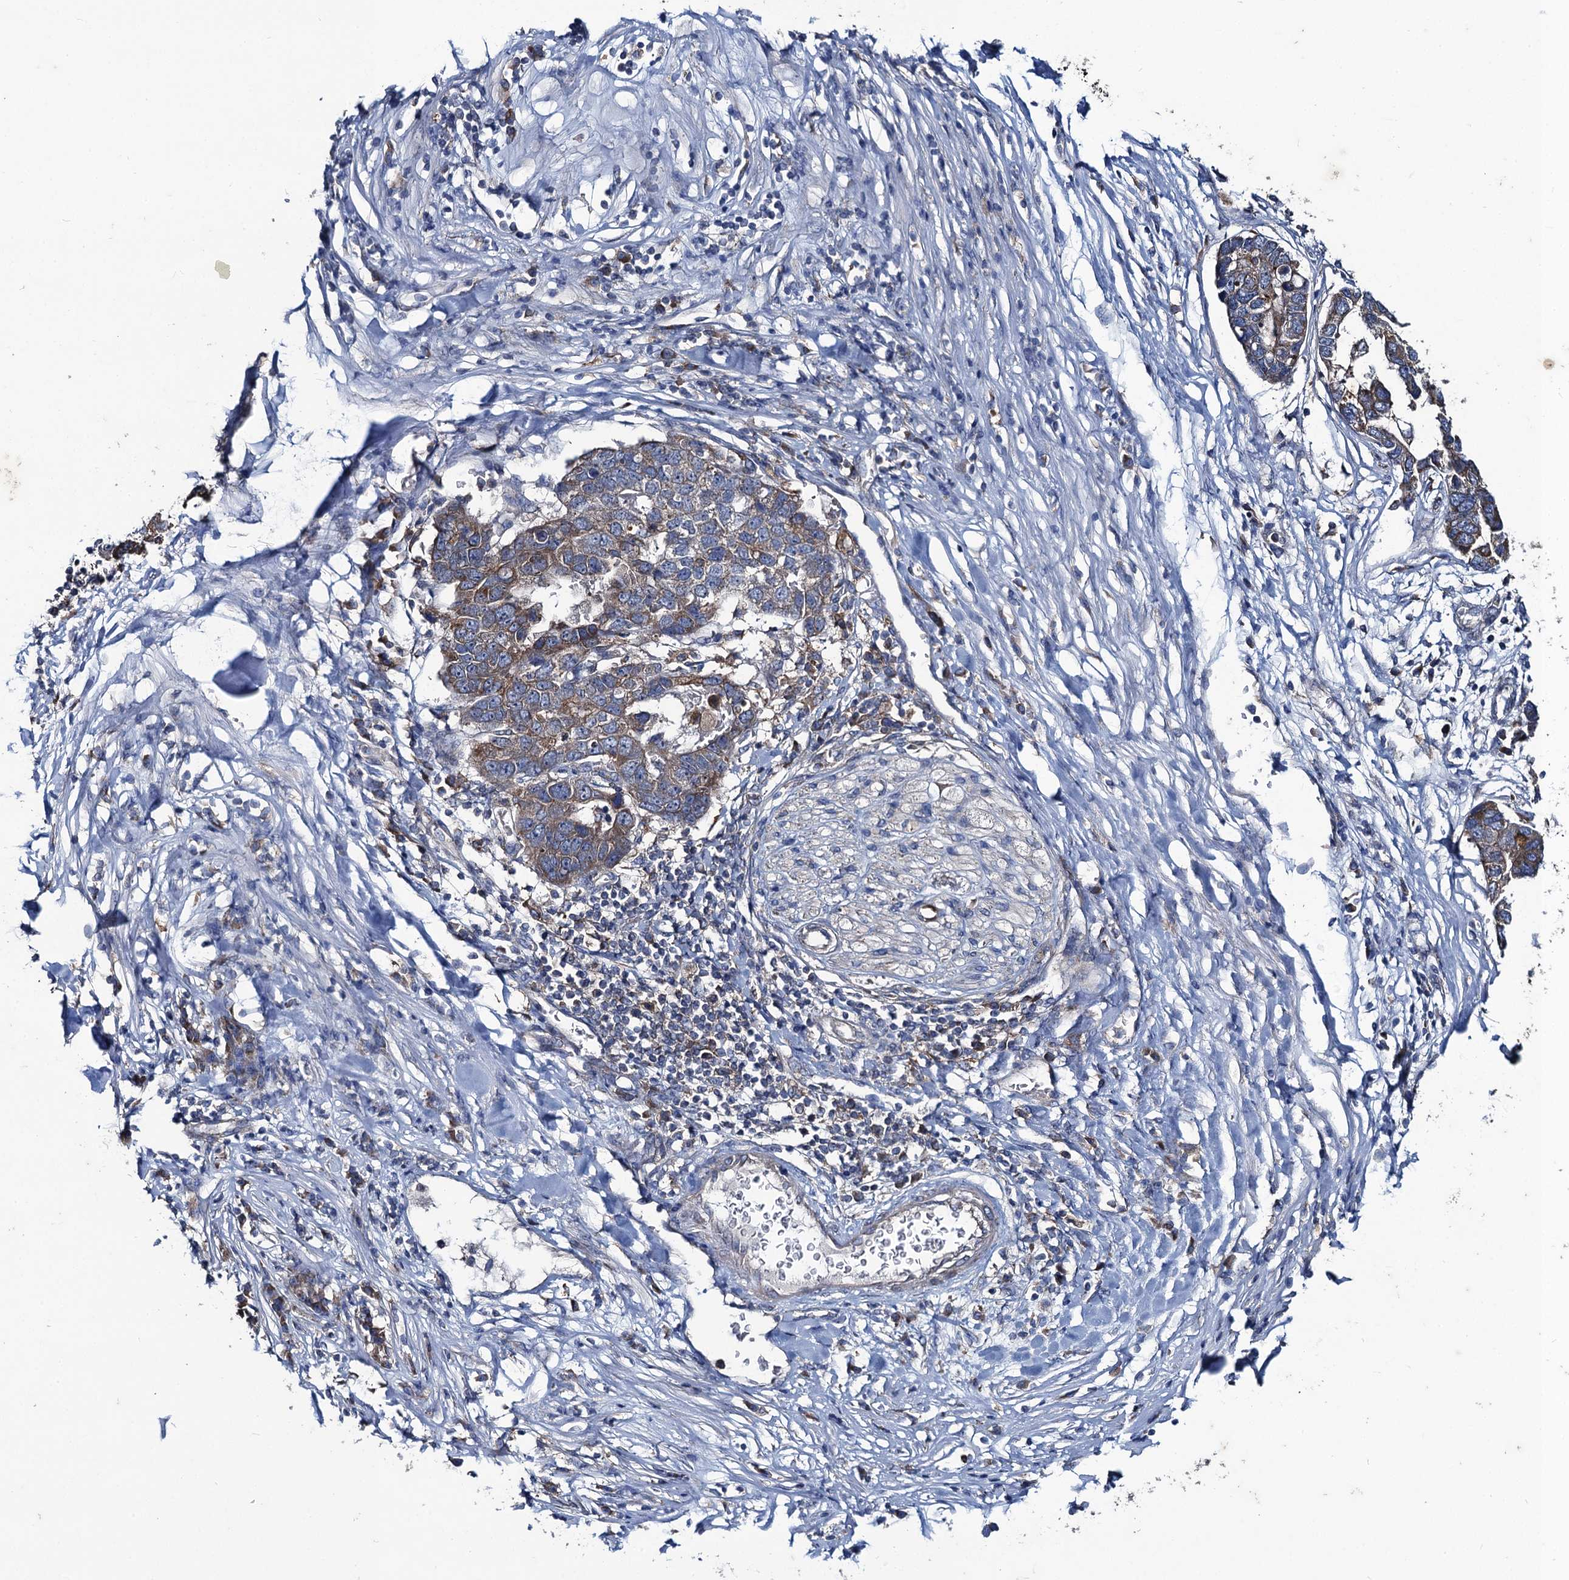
{"staining": {"intensity": "moderate", "quantity": ">75%", "location": "cytoplasmic/membranous"}, "tissue": "pancreatic cancer", "cell_type": "Tumor cells", "image_type": "cancer", "snomed": [{"axis": "morphology", "description": "Adenocarcinoma, NOS"}, {"axis": "topography", "description": "Pancreas"}], "caption": "Immunohistochemistry (IHC) micrograph of neoplastic tissue: pancreatic cancer (adenocarcinoma) stained using IHC demonstrates medium levels of moderate protein expression localized specifically in the cytoplasmic/membranous of tumor cells, appearing as a cytoplasmic/membranous brown color.", "gene": "SNAP29", "patient": {"sex": "female", "age": 61}}